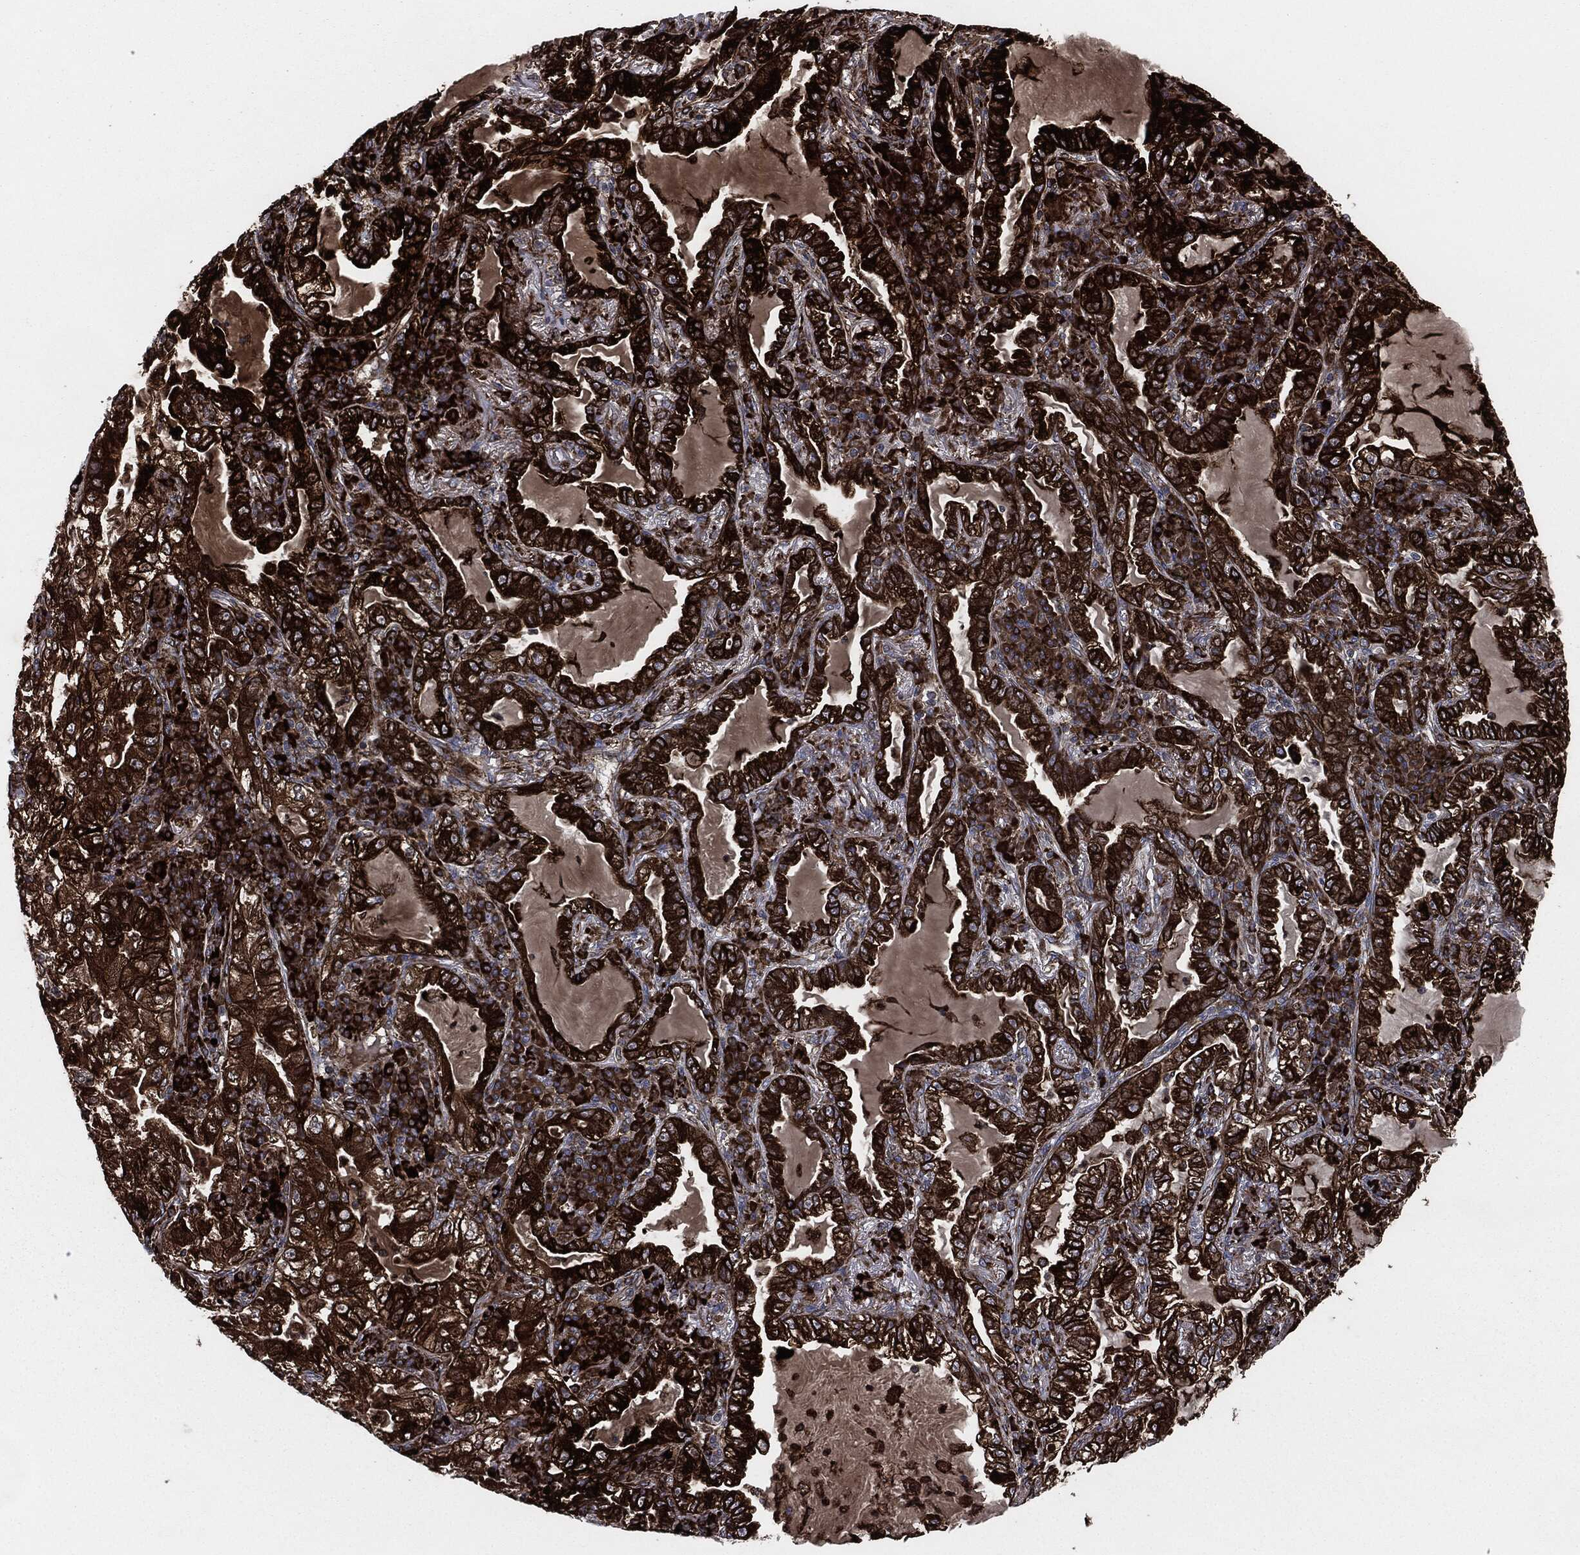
{"staining": {"intensity": "strong", "quantity": ">75%", "location": "cytoplasmic/membranous"}, "tissue": "lung cancer", "cell_type": "Tumor cells", "image_type": "cancer", "snomed": [{"axis": "morphology", "description": "Adenocarcinoma, NOS"}, {"axis": "topography", "description": "Lung"}], "caption": "IHC (DAB) staining of lung adenocarcinoma exhibits strong cytoplasmic/membranous protein positivity in about >75% of tumor cells. Using DAB (3,3'-diaminobenzidine) (brown) and hematoxylin (blue) stains, captured at high magnification using brightfield microscopy.", "gene": "CALR", "patient": {"sex": "female", "age": 73}}